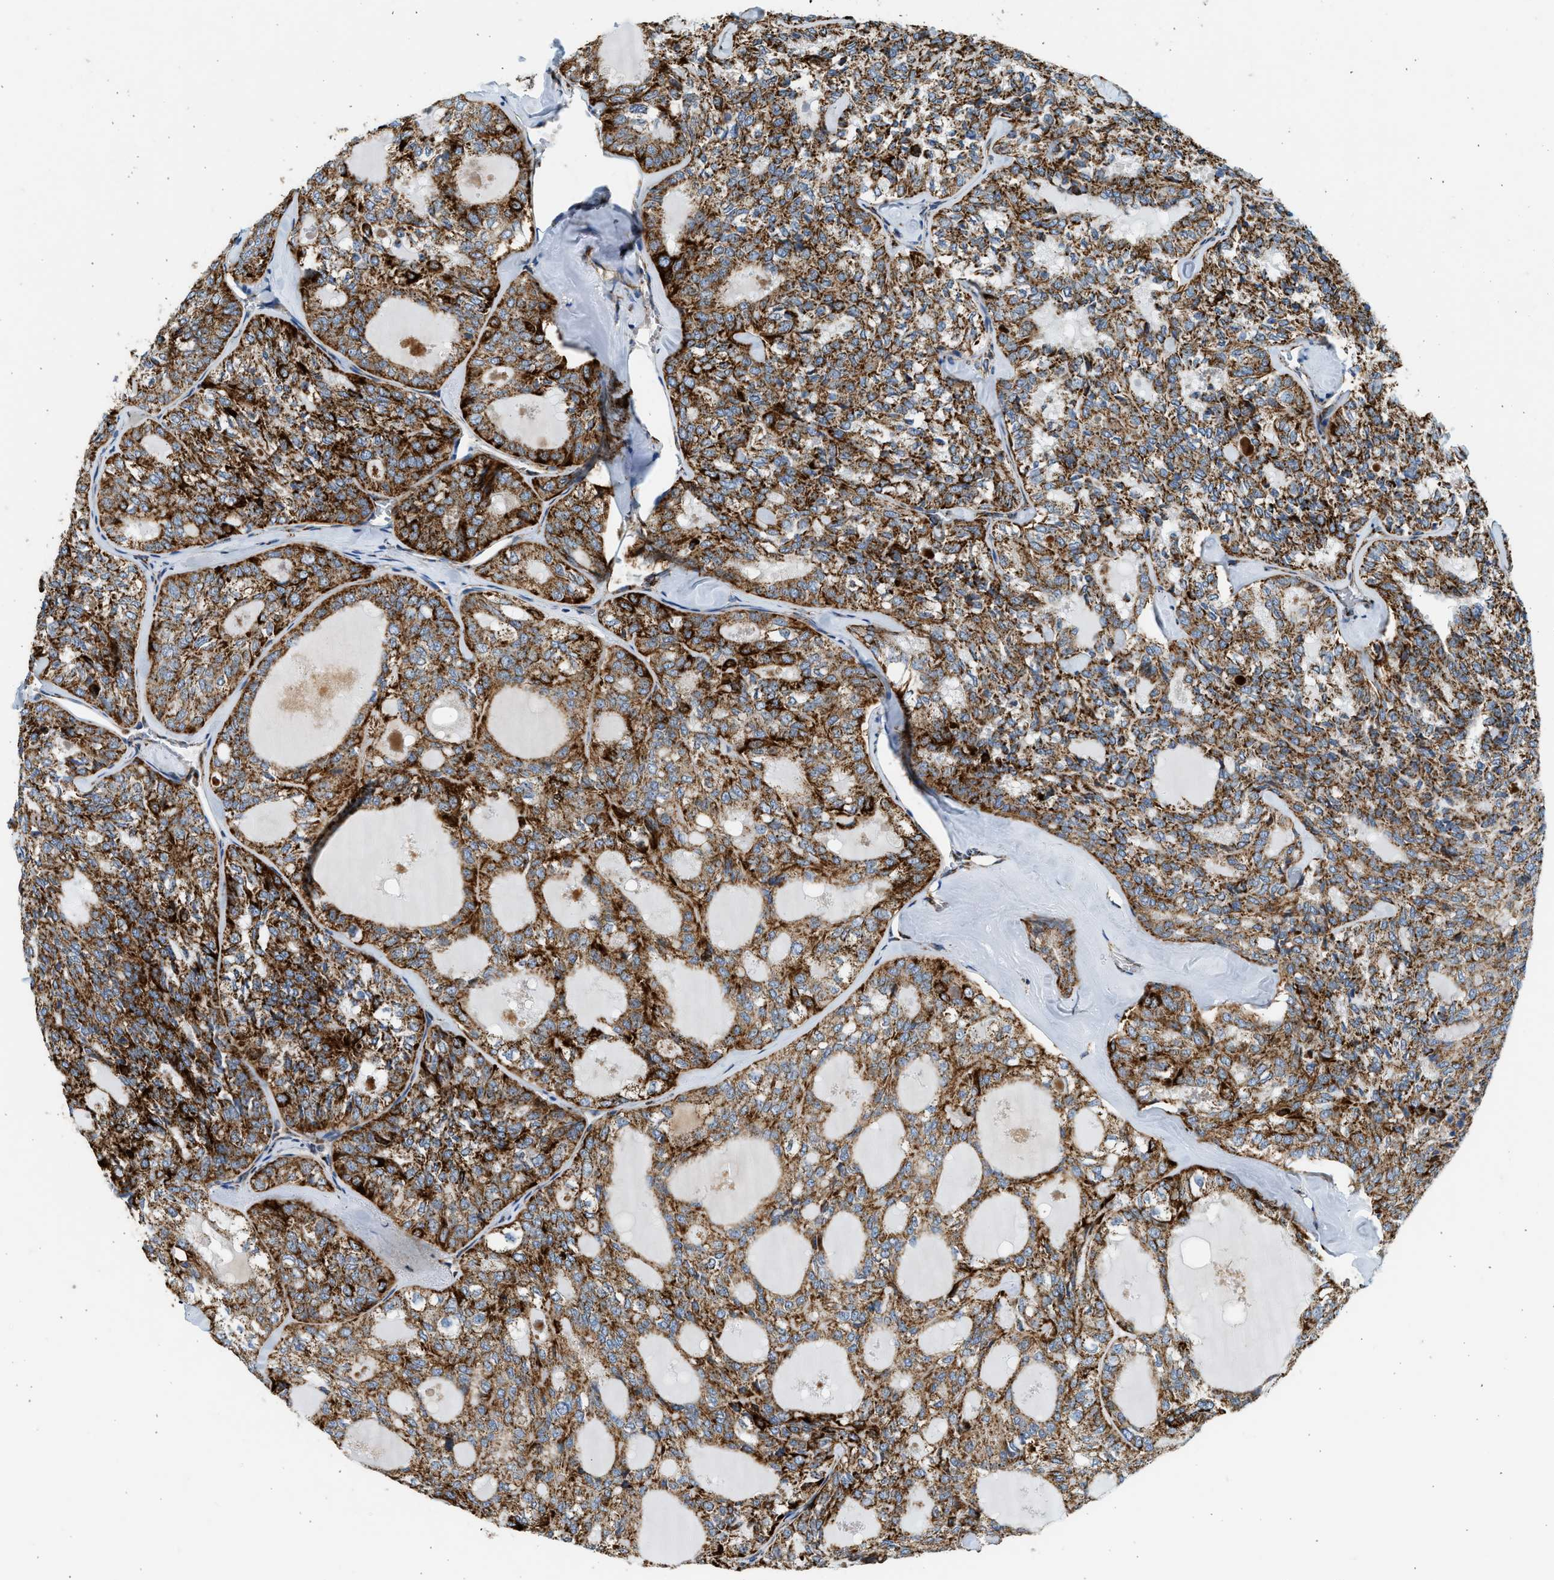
{"staining": {"intensity": "strong", "quantity": ">75%", "location": "cytoplasmic/membranous"}, "tissue": "thyroid cancer", "cell_type": "Tumor cells", "image_type": "cancer", "snomed": [{"axis": "morphology", "description": "Follicular adenoma carcinoma, NOS"}, {"axis": "topography", "description": "Thyroid gland"}], "caption": "IHC staining of thyroid follicular adenoma carcinoma, which demonstrates high levels of strong cytoplasmic/membranous staining in approximately >75% of tumor cells indicating strong cytoplasmic/membranous protein expression. The staining was performed using DAB (brown) for protein detection and nuclei were counterstained in hematoxylin (blue).", "gene": "KCNMB3", "patient": {"sex": "male", "age": 75}}